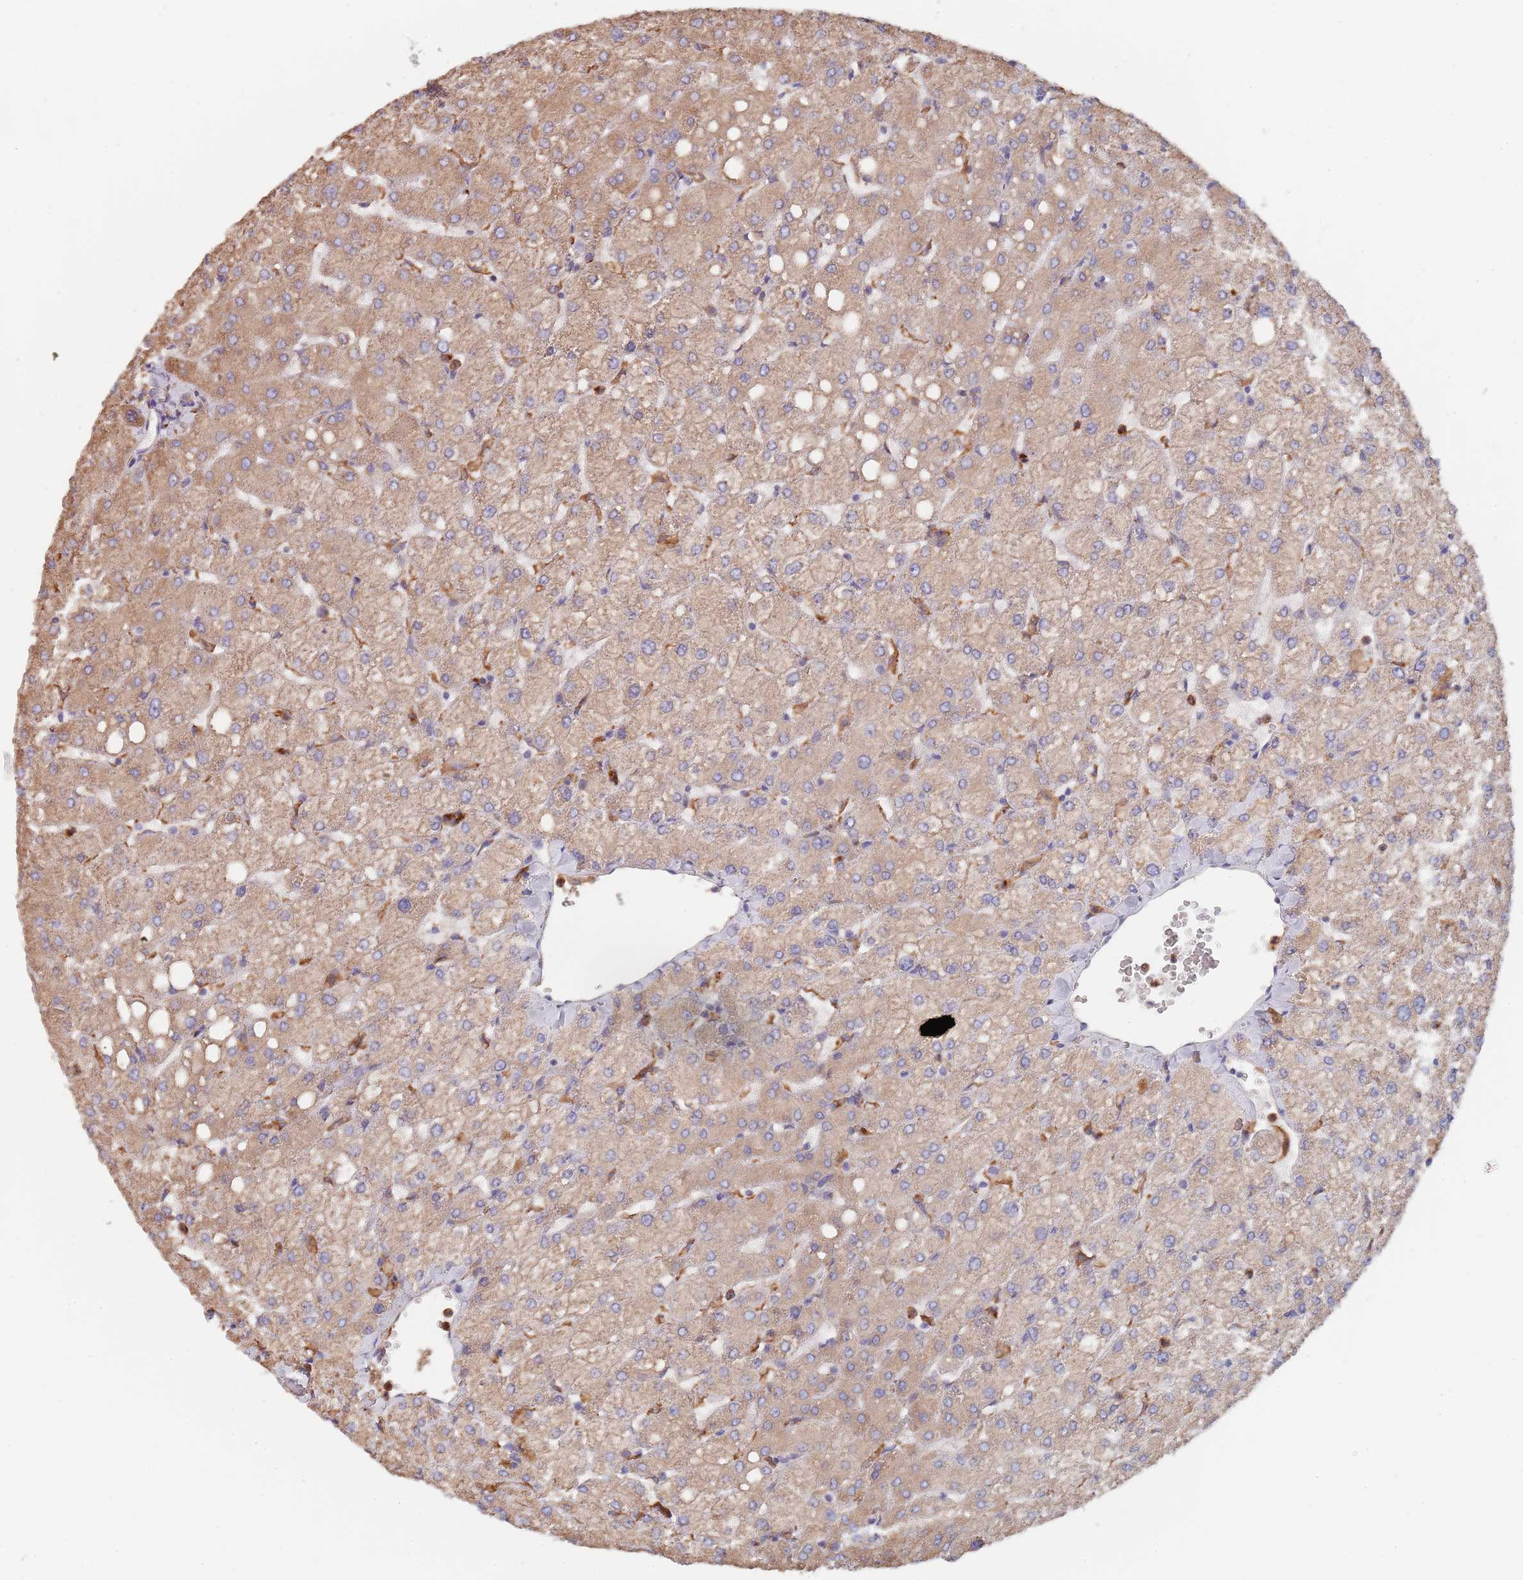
{"staining": {"intensity": "weak", "quantity": "25%-75%", "location": "cytoplasmic/membranous"}, "tissue": "liver", "cell_type": "Cholangiocytes", "image_type": "normal", "snomed": [{"axis": "morphology", "description": "Normal tissue, NOS"}, {"axis": "topography", "description": "Liver"}], "caption": "The histopathology image reveals staining of benign liver, revealing weak cytoplasmic/membranous protein positivity (brown color) within cholangiocytes. The protein of interest is shown in brown color, while the nuclei are stained blue.", "gene": "DCUN1D3", "patient": {"sex": "female", "age": 54}}